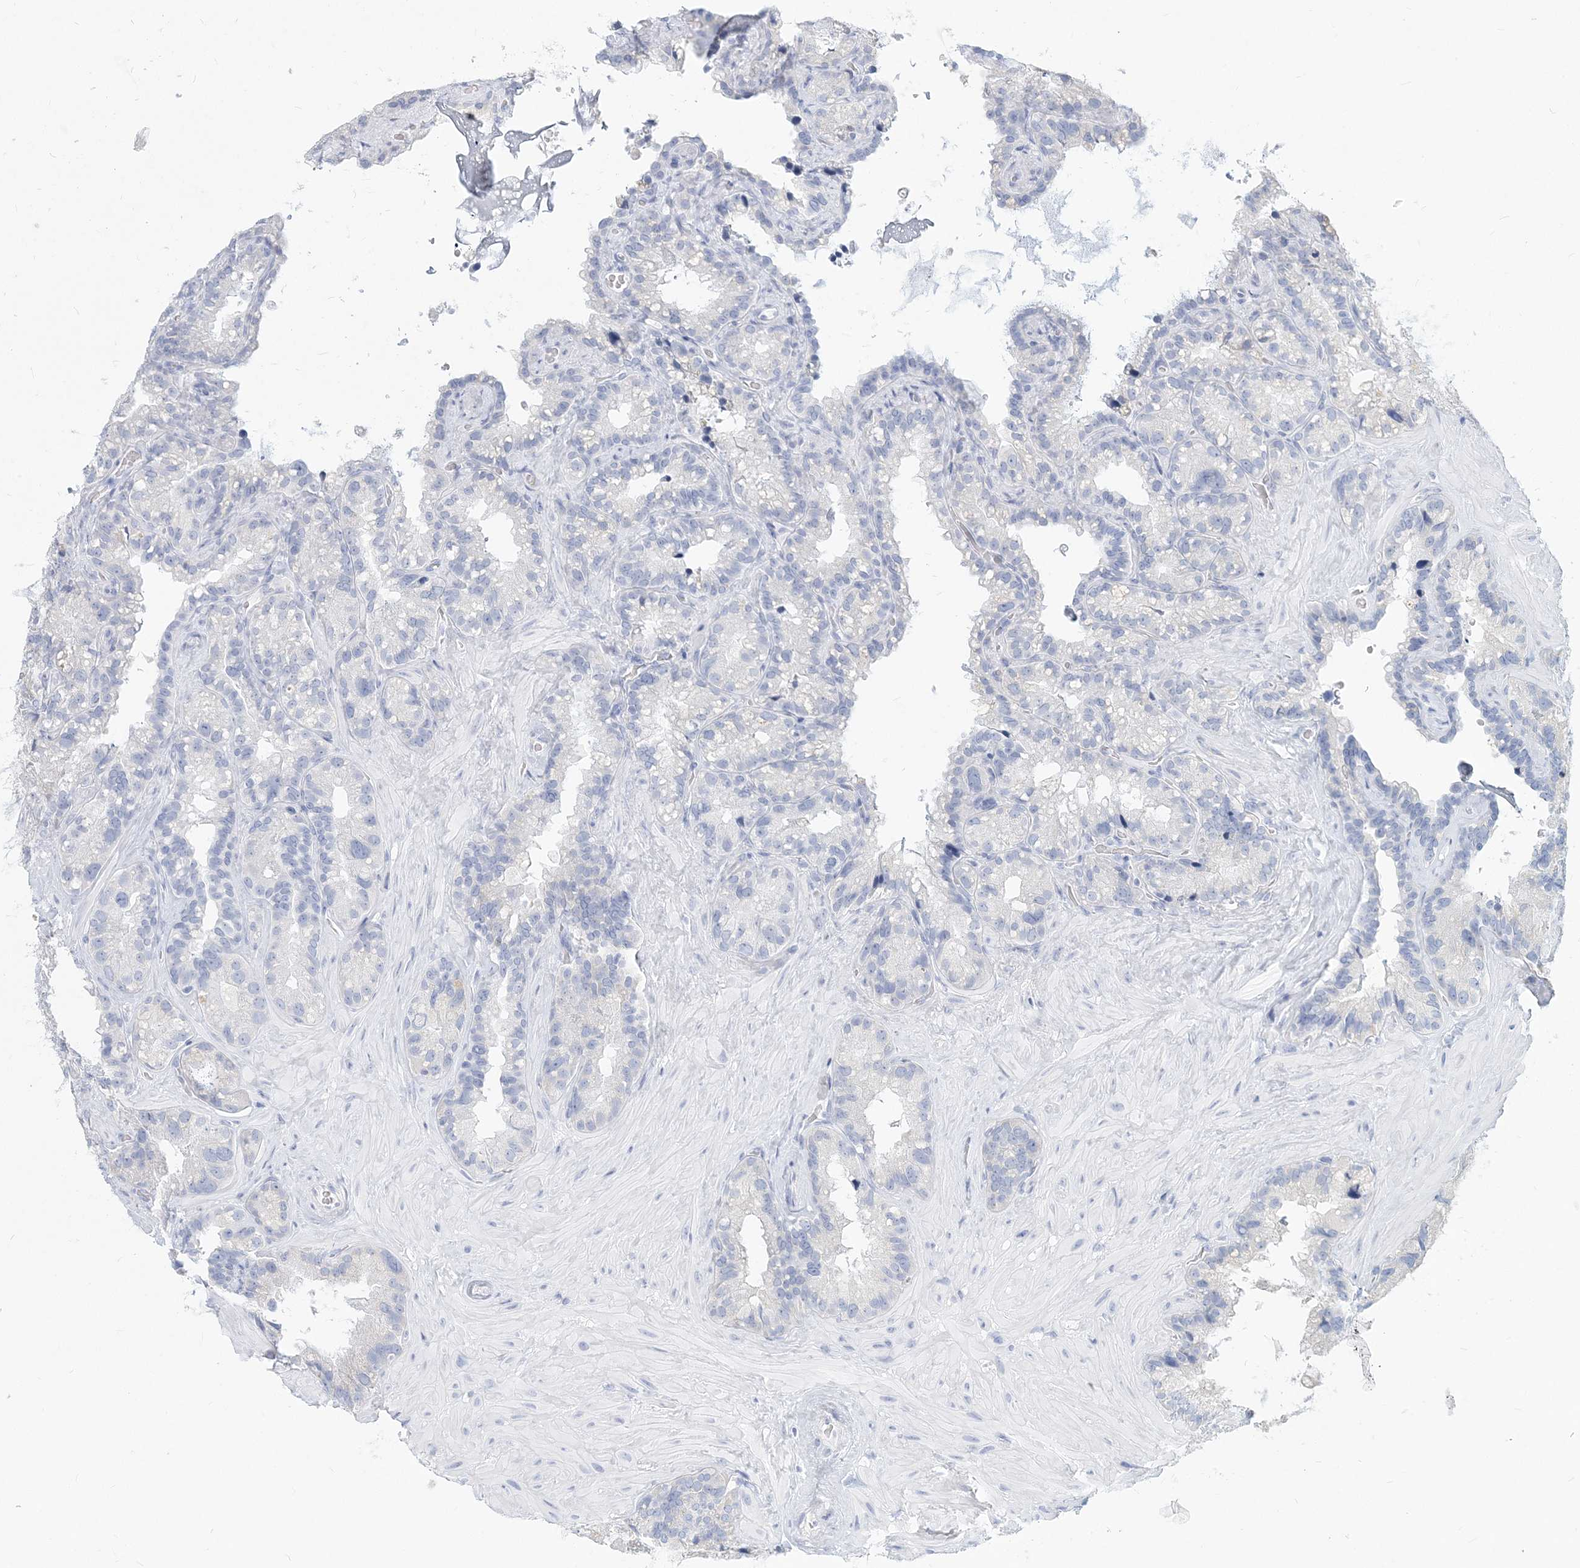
{"staining": {"intensity": "negative", "quantity": "none", "location": "none"}, "tissue": "seminal vesicle", "cell_type": "Glandular cells", "image_type": "normal", "snomed": [{"axis": "morphology", "description": "Normal tissue, NOS"}, {"axis": "topography", "description": "Prostate"}, {"axis": "topography", "description": "Seminal veicle"}], "caption": "DAB immunohistochemical staining of normal seminal vesicle displays no significant positivity in glandular cells.", "gene": "CSN1S1", "patient": {"sex": "male", "age": 68}}